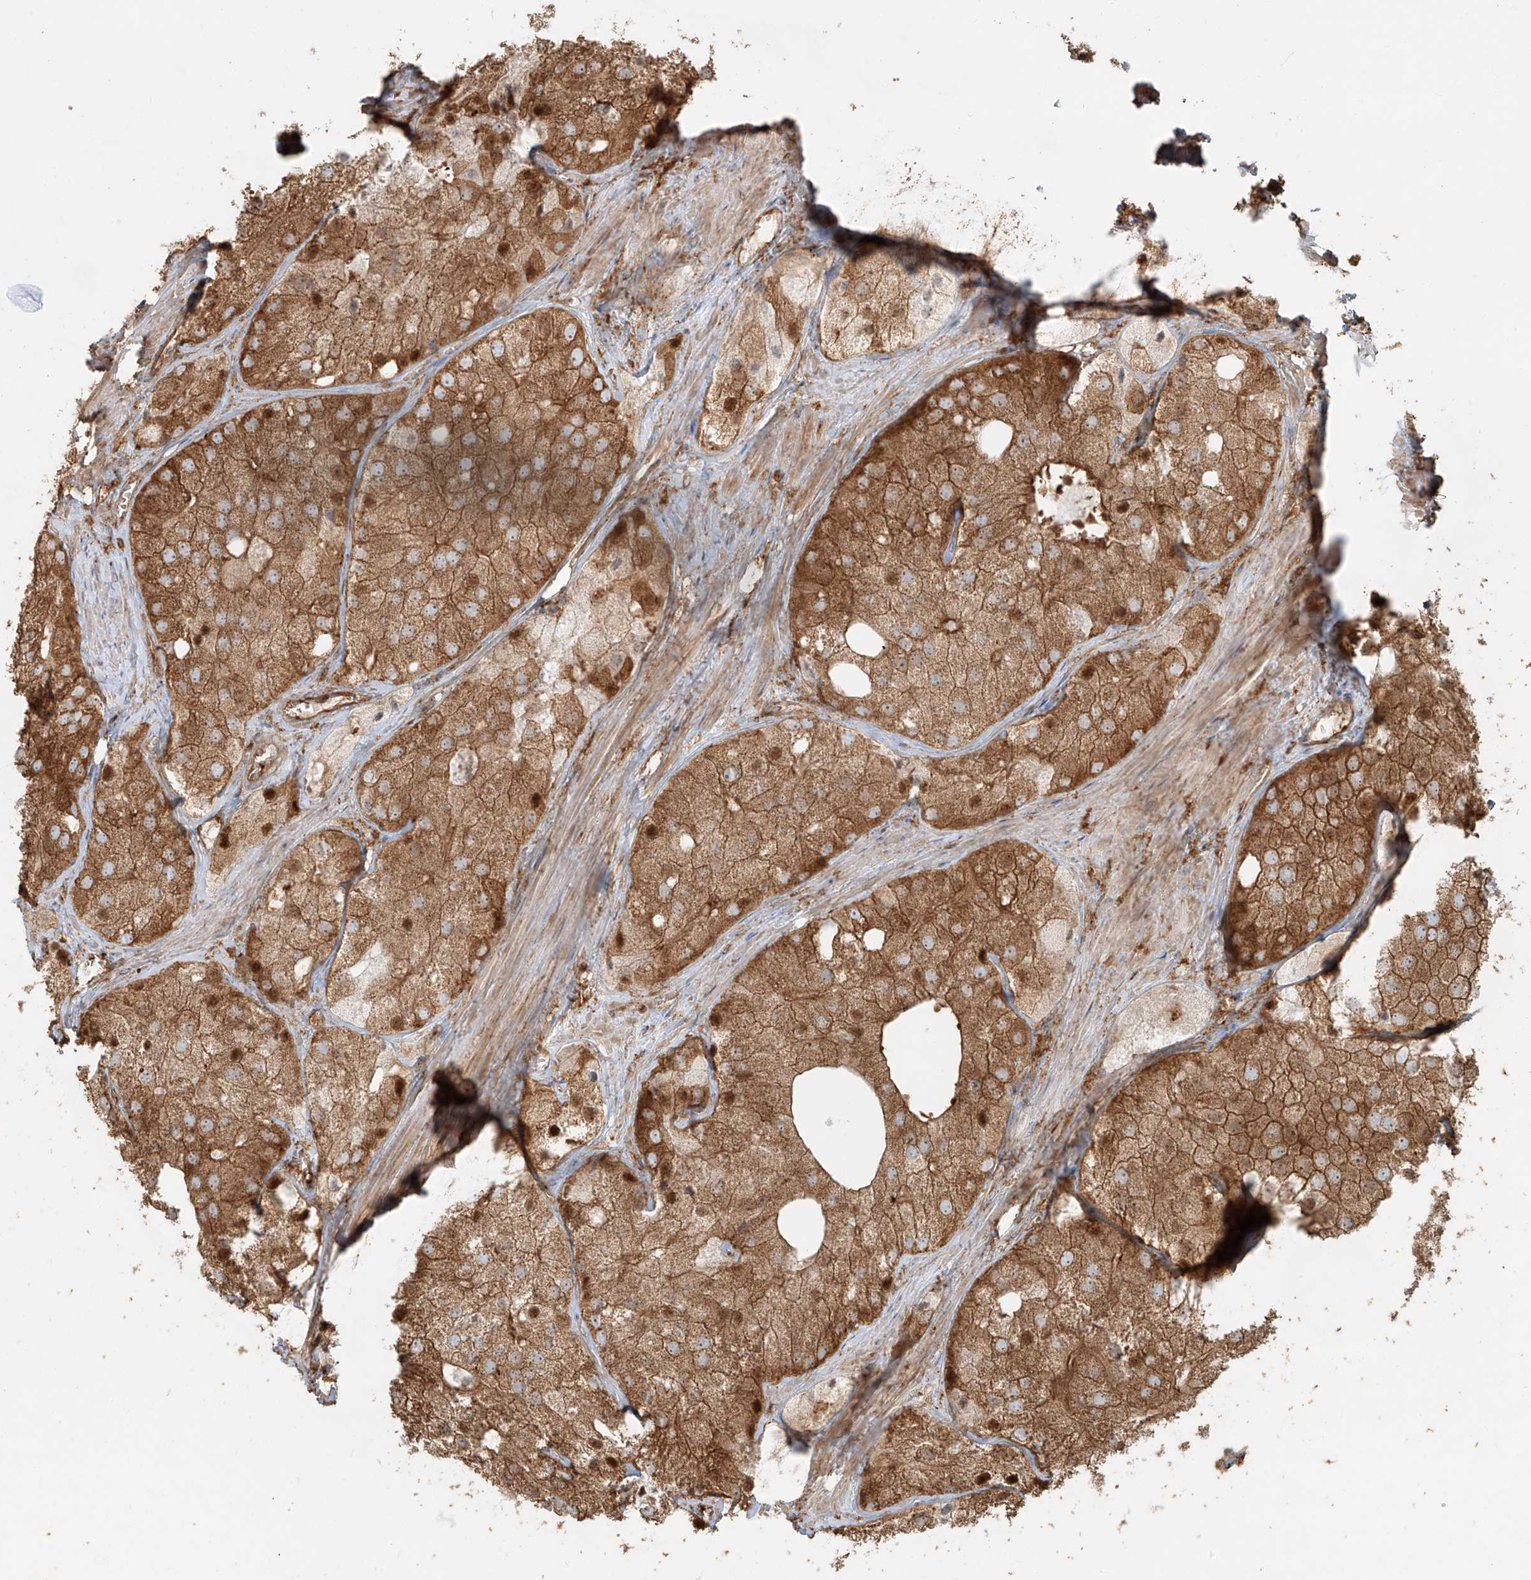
{"staining": {"intensity": "moderate", "quantity": ">75%", "location": "cytoplasmic/membranous,nuclear"}, "tissue": "prostate cancer", "cell_type": "Tumor cells", "image_type": "cancer", "snomed": [{"axis": "morphology", "description": "Adenocarcinoma, Low grade"}, {"axis": "topography", "description": "Prostate"}], "caption": "Protein analysis of prostate cancer tissue reveals moderate cytoplasmic/membranous and nuclear positivity in about >75% of tumor cells.", "gene": "SNX9", "patient": {"sex": "male", "age": 69}}